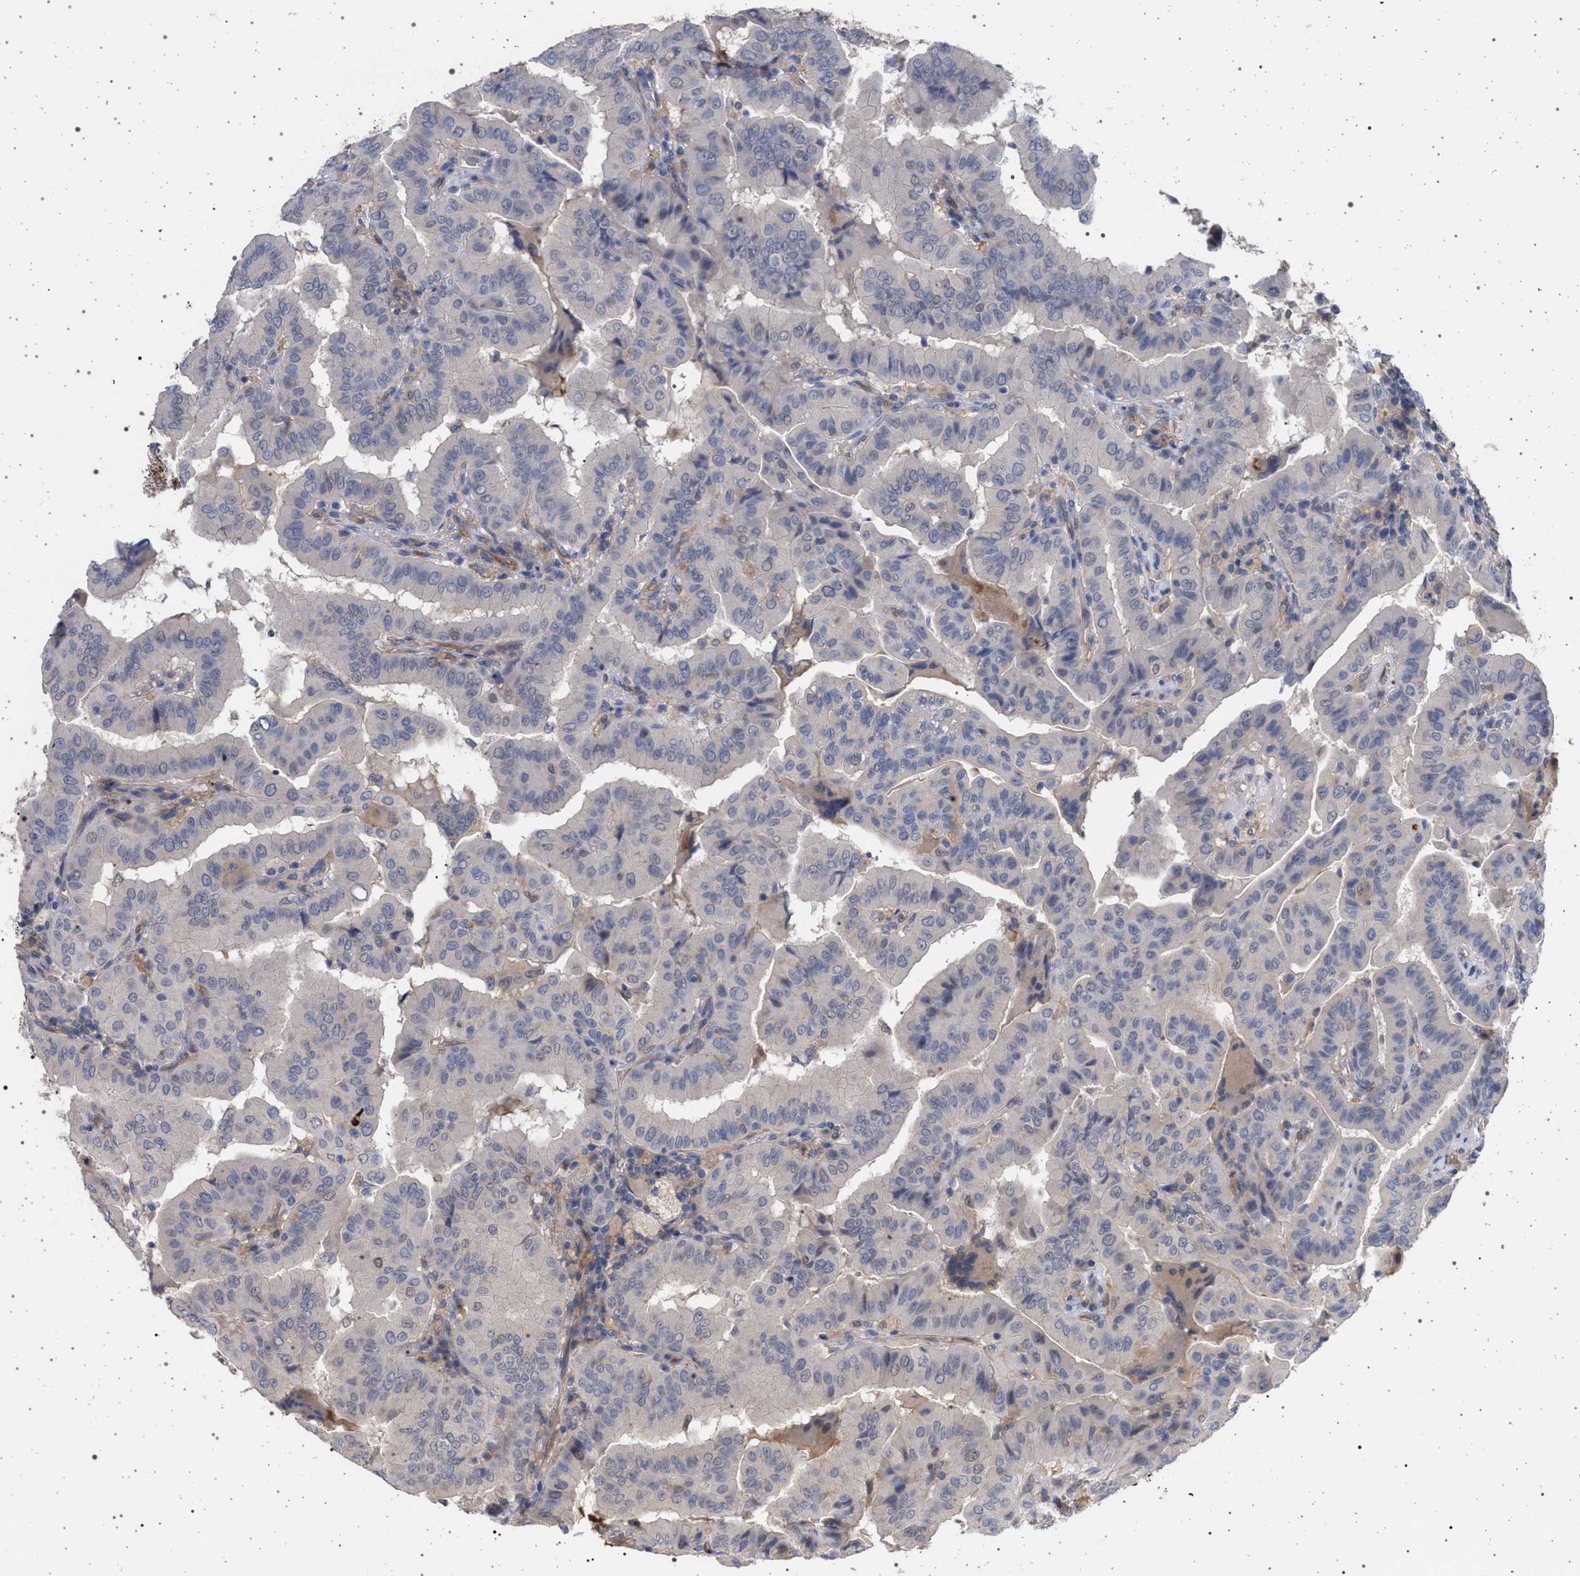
{"staining": {"intensity": "negative", "quantity": "none", "location": "none"}, "tissue": "thyroid cancer", "cell_type": "Tumor cells", "image_type": "cancer", "snomed": [{"axis": "morphology", "description": "Papillary adenocarcinoma, NOS"}, {"axis": "topography", "description": "Thyroid gland"}], "caption": "IHC of human thyroid cancer (papillary adenocarcinoma) shows no staining in tumor cells. Brightfield microscopy of immunohistochemistry (IHC) stained with DAB (3,3'-diaminobenzidine) (brown) and hematoxylin (blue), captured at high magnification.", "gene": "RBM48", "patient": {"sex": "male", "age": 33}}